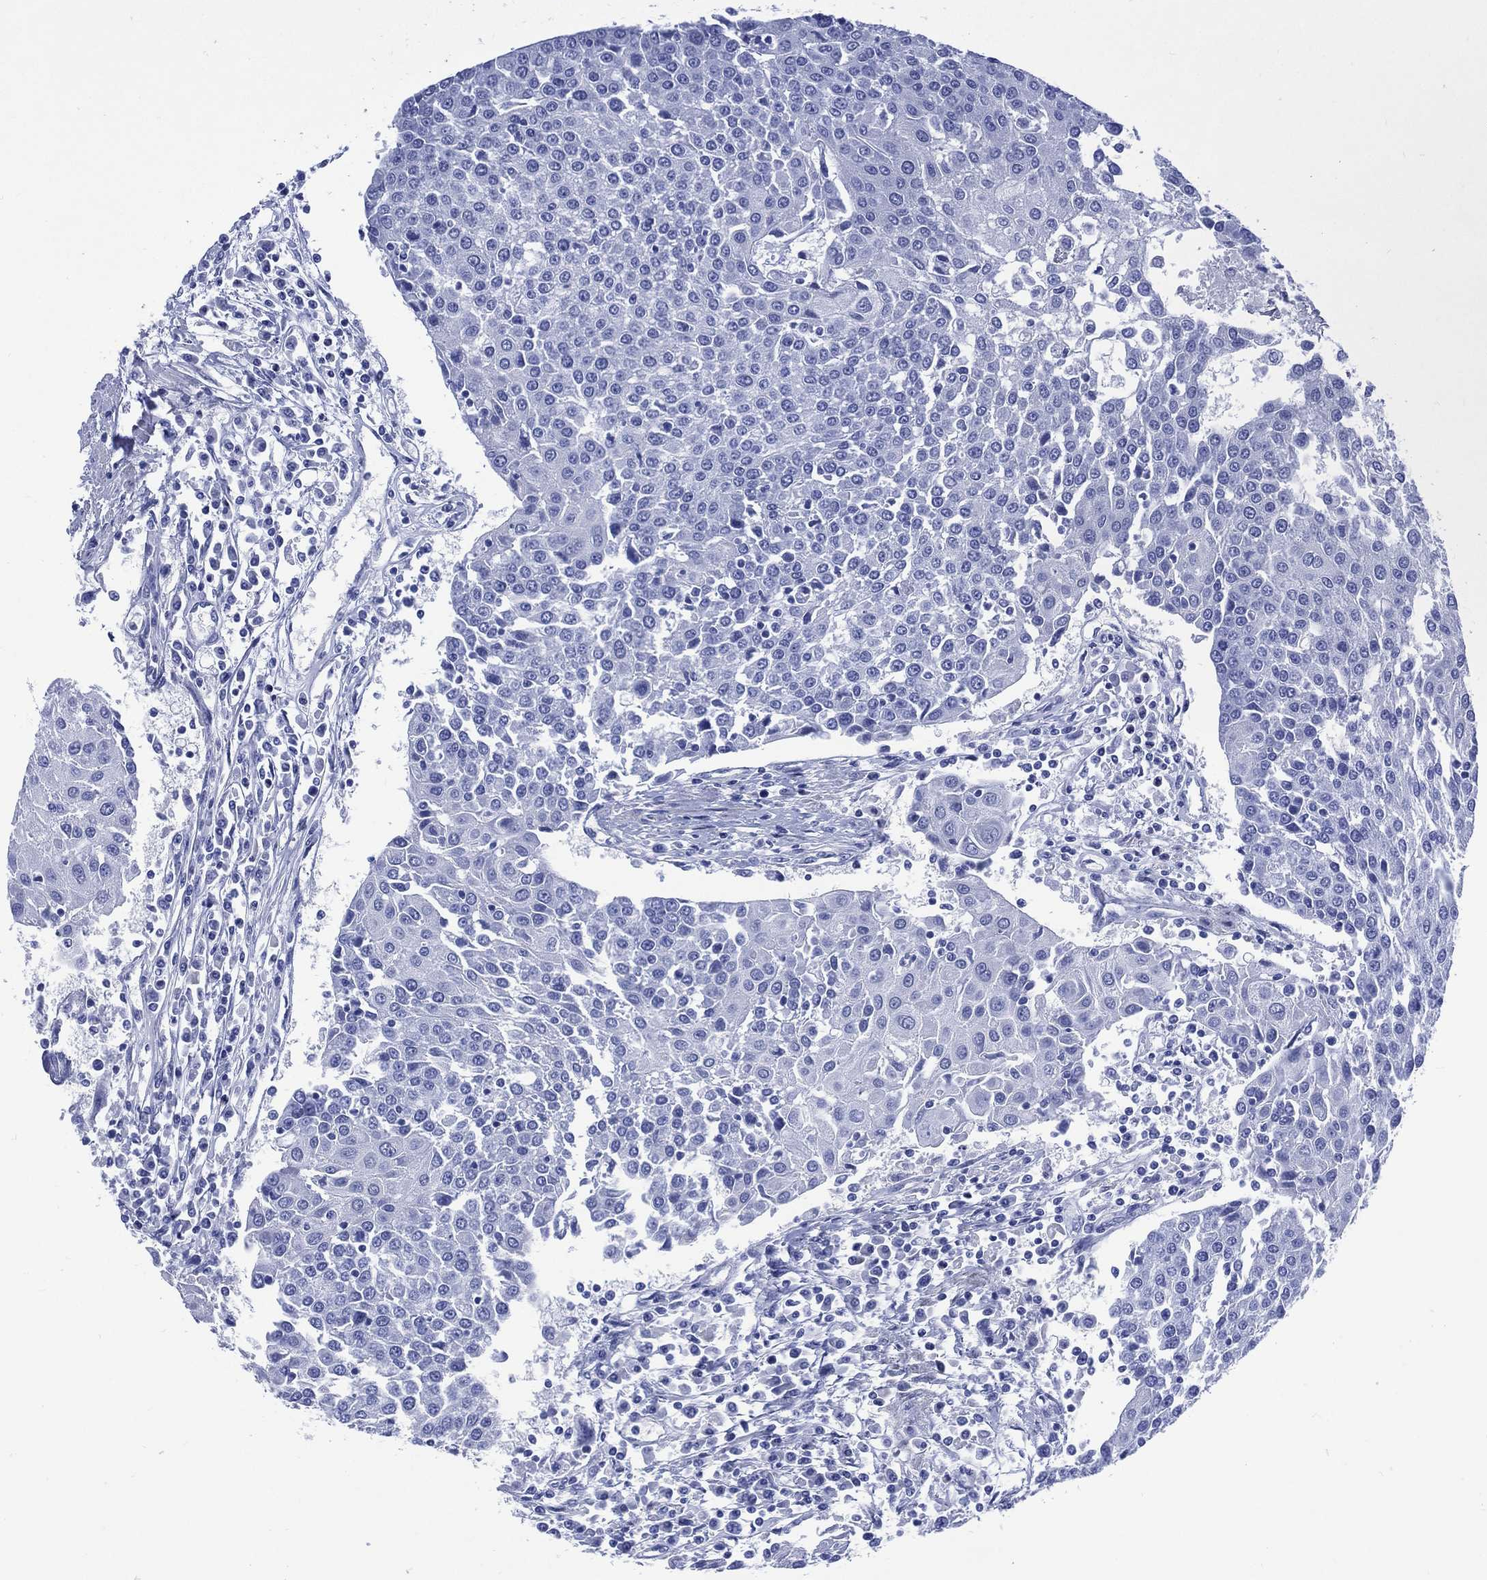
{"staining": {"intensity": "negative", "quantity": "none", "location": "none"}, "tissue": "urothelial cancer", "cell_type": "Tumor cells", "image_type": "cancer", "snomed": [{"axis": "morphology", "description": "Urothelial carcinoma, High grade"}, {"axis": "topography", "description": "Urinary bladder"}], "caption": "Urothelial cancer was stained to show a protein in brown. There is no significant staining in tumor cells.", "gene": "SHCBP1L", "patient": {"sex": "female", "age": 85}}